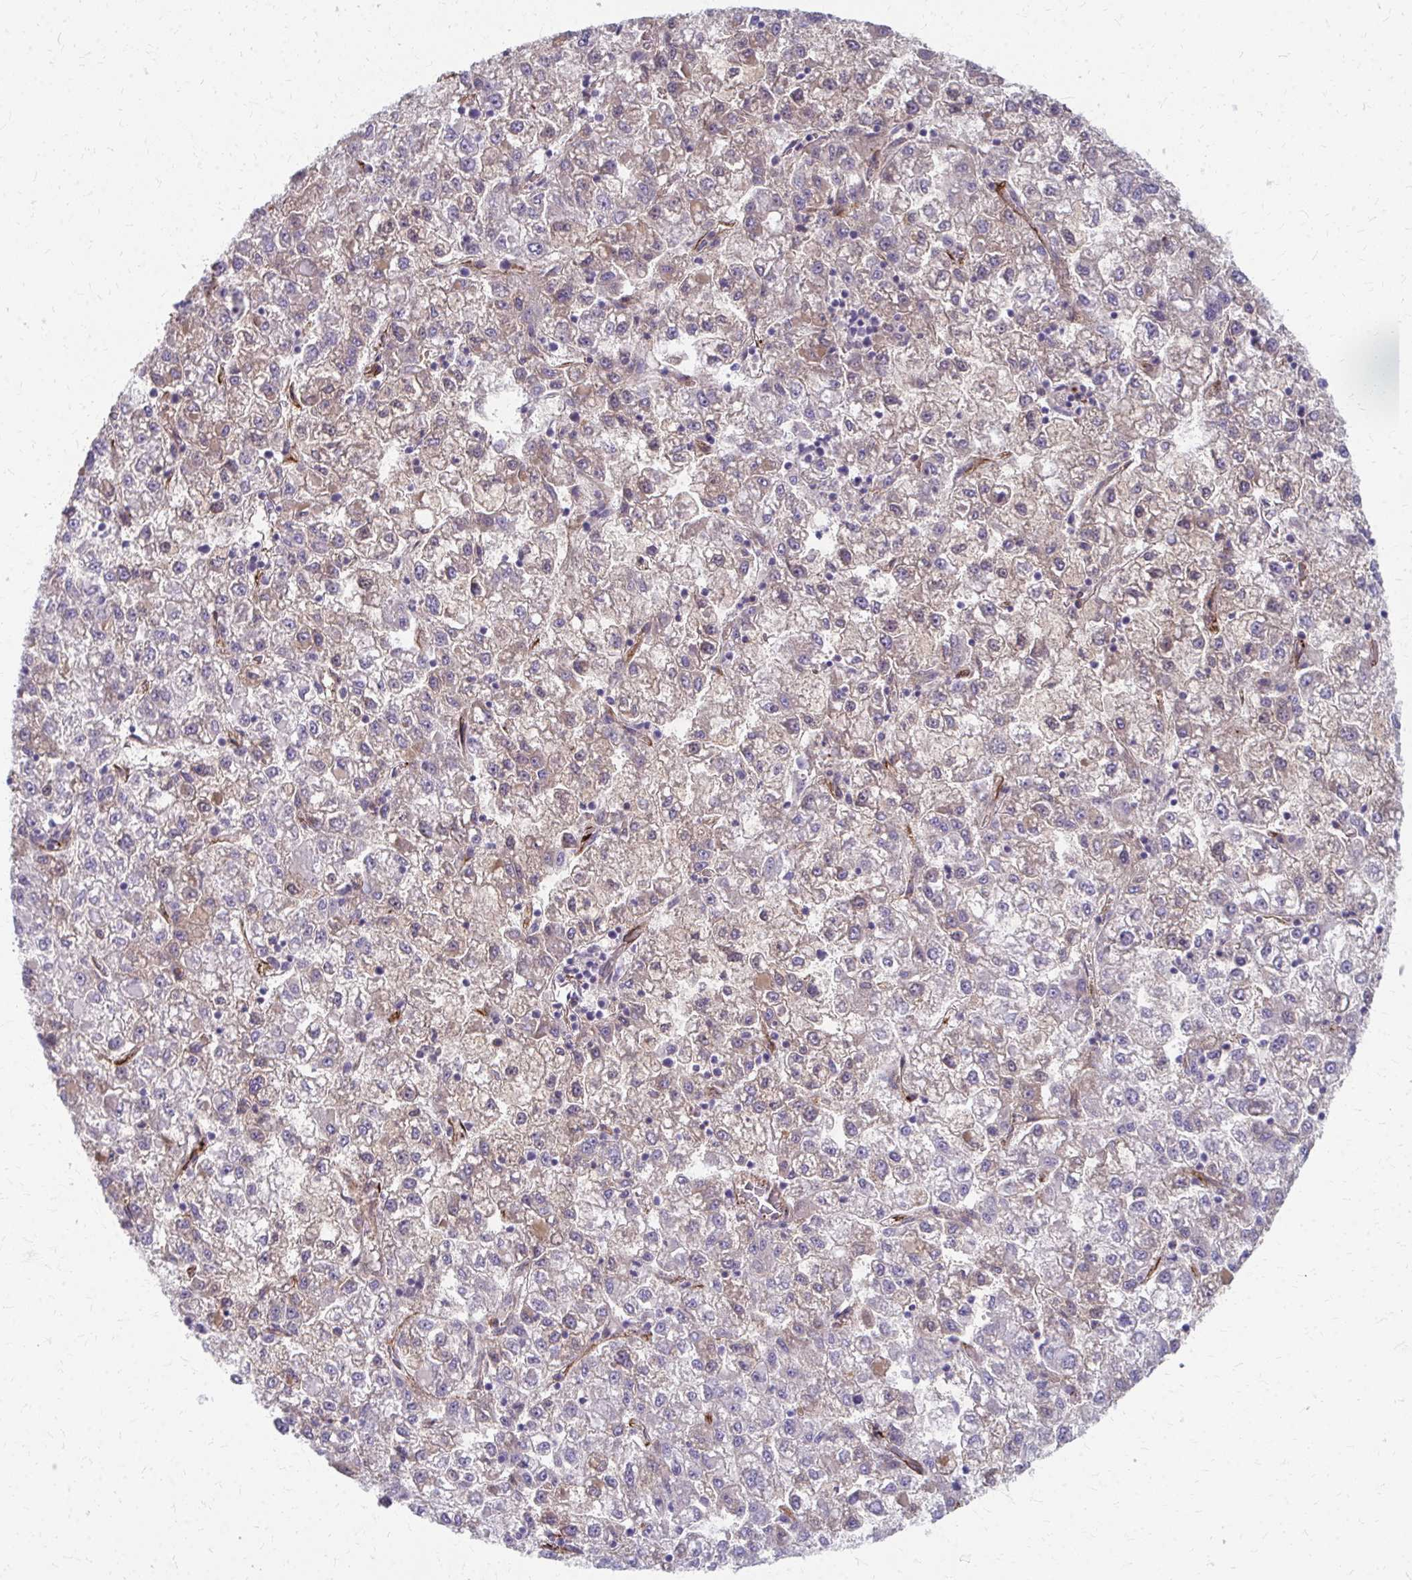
{"staining": {"intensity": "weak", "quantity": "25%-75%", "location": "cytoplasmic/membranous"}, "tissue": "liver cancer", "cell_type": "Tumor cells", "image_type": "cancer", "snomed": [{"axis": "morphology", "description": "Carcinoma, Hepatocellular, NOS"}, {"axis": "topography", "description": "Liver"}], "caption": "Human liver hepatocellular carcinoma stained with a brown dye exhibits weak cytoplasmic/membranous positive expression in about 25%-75% of tumor cells.", "gene": "ADIPOQ", "patient": {"sex": "male", "age": 40}}